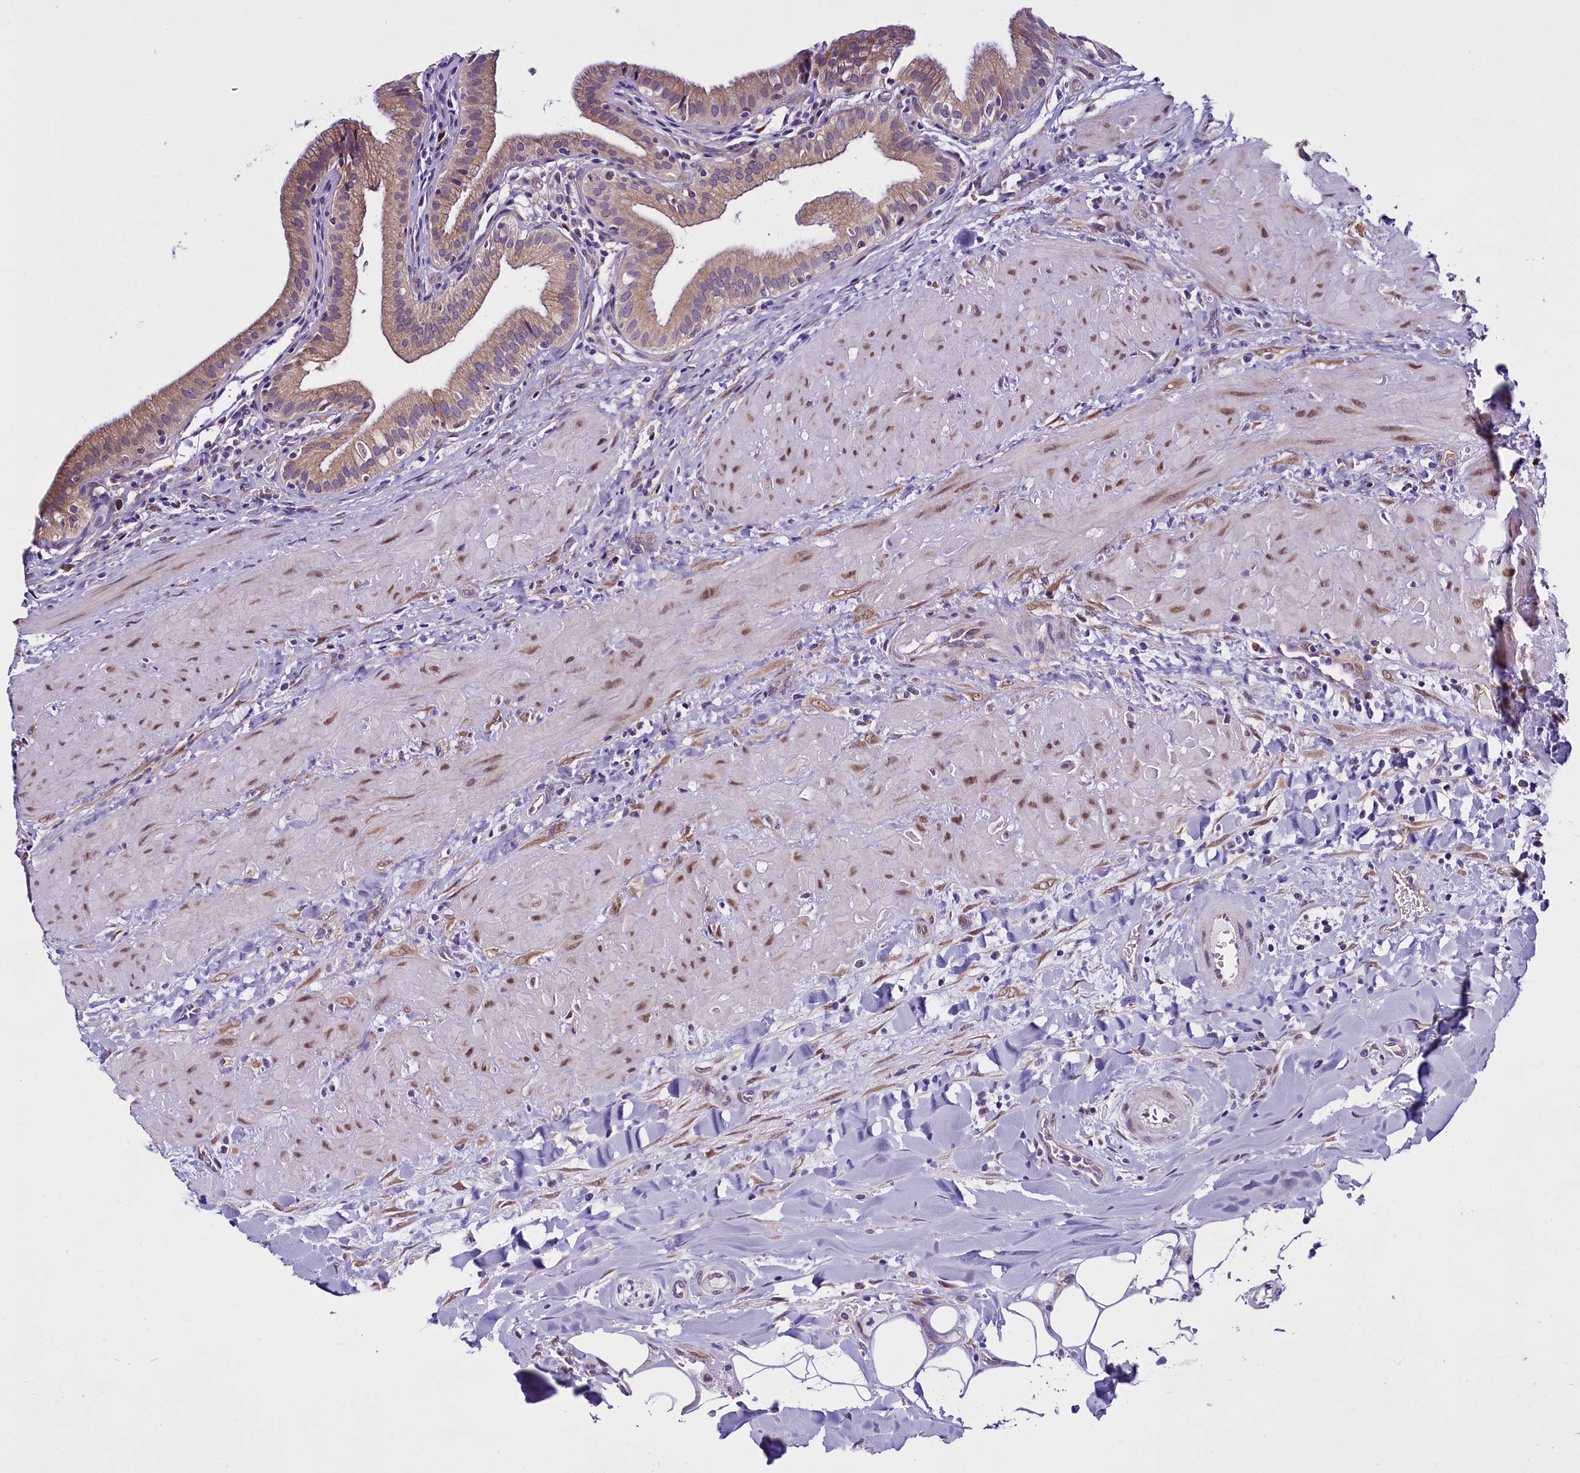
{"staining": {"intensity": "moderate", "quantity": ">75%", "location": "cytoplasmic/membranous"}, "tissue": "gallbladder", "cell_type": "Glandular cells", "image_type": "normal", "snomed": [{"axis": "morphology", "description": "Normal tissue, NOS"}, {"axis": "topography", "description": "Gallbladder"}], "caption": "Brown immunohistochemical staining in unremarkable gallbladder exhibits moderate cytoplasmic/membranous positivity in approximately >75% of glandular cells.", "gene": "UACA", "patient": {"sex": "male", "age": 24}}